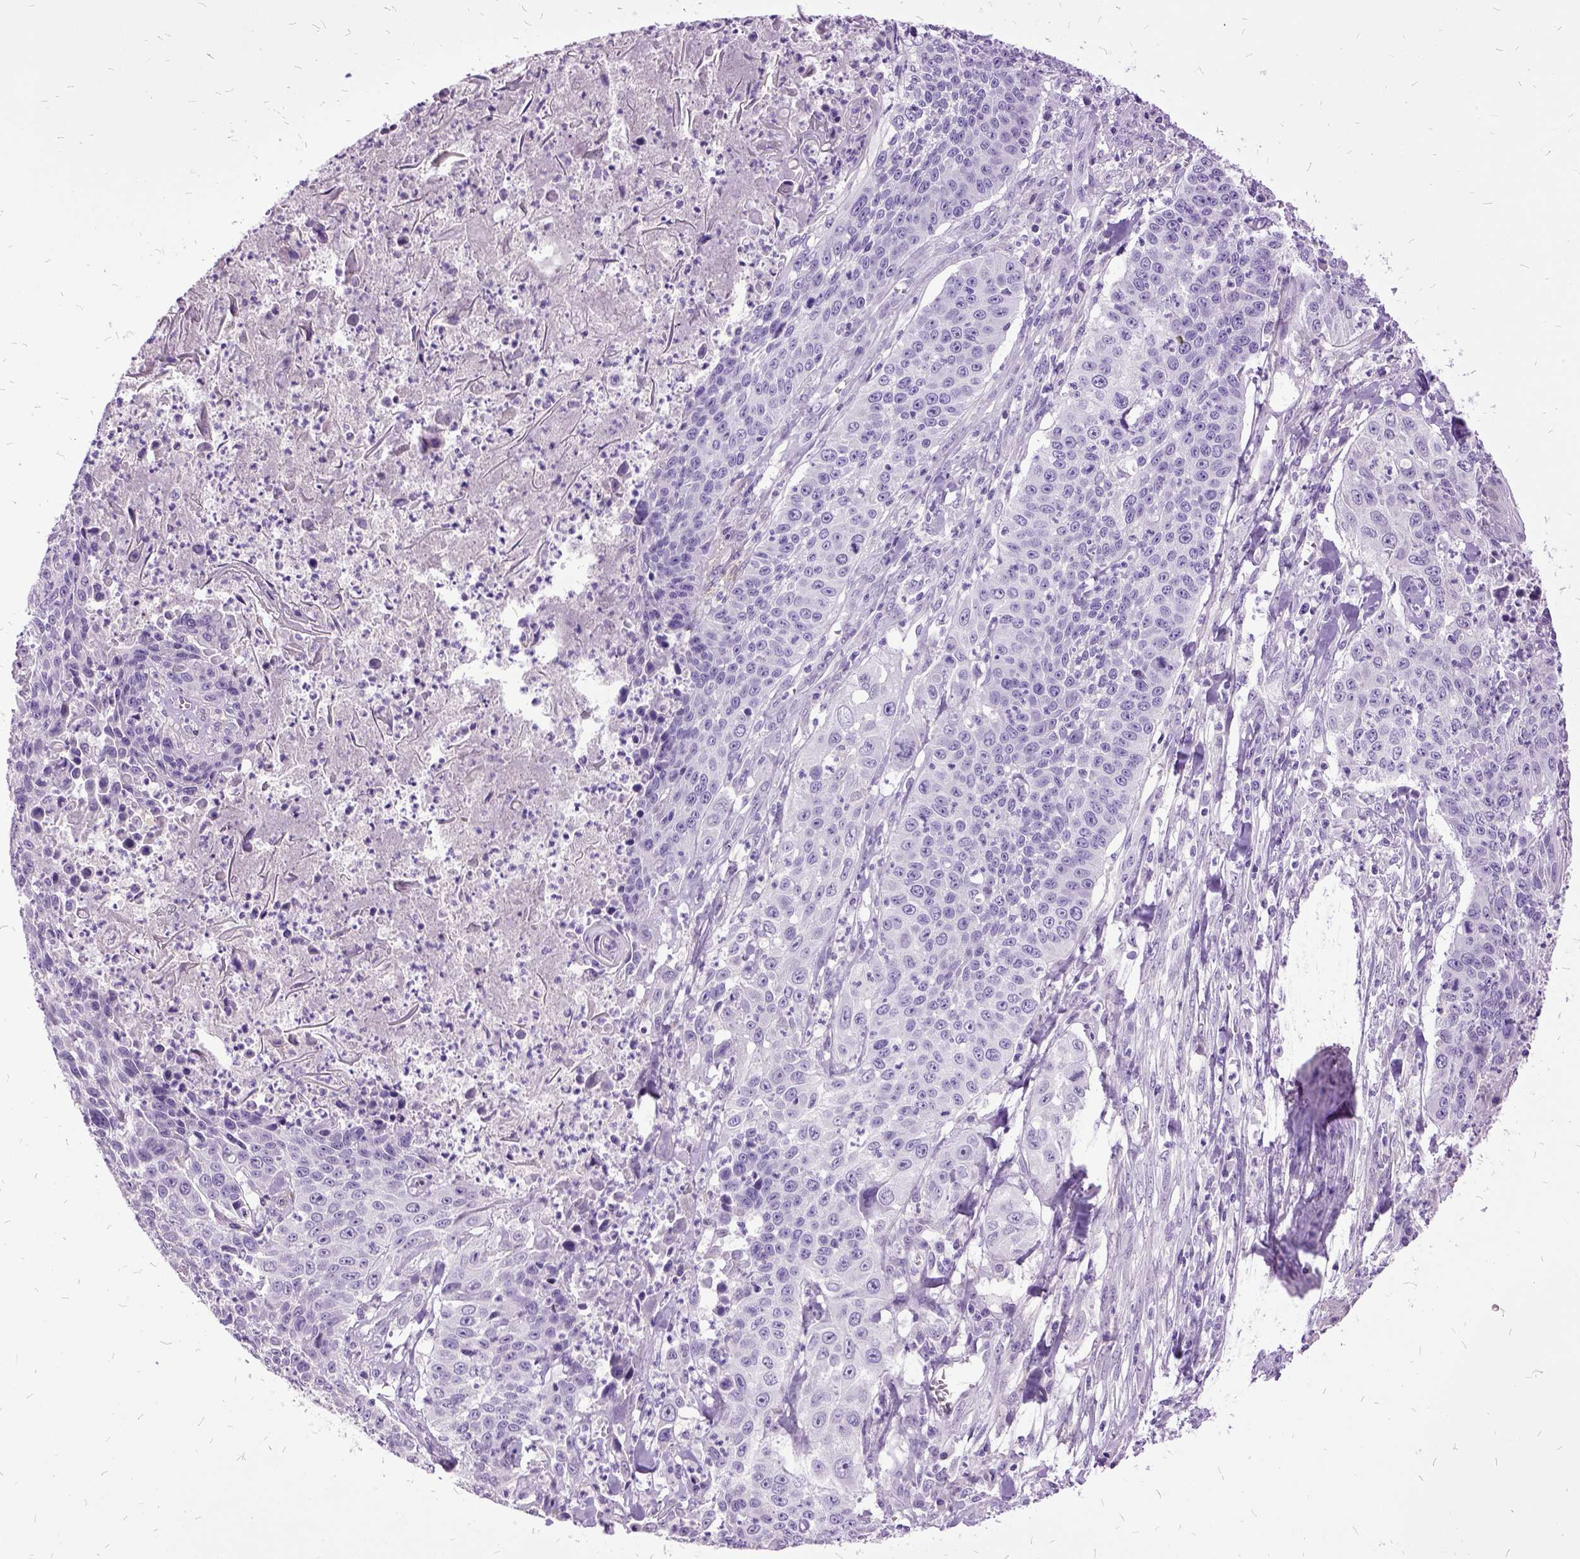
{"staining": {"intensity": "negative", "quantity": "none", "location": "none"}, "tissue": "lung cancer", "cell_type": "Tumor cells", "image_type": "cancer", "snomed": [{"axis": "morphology", "description": "Squamous cell carcinoma, NOS"}, {"axis": "morphology", "description": "Squamous cell carcinoma, metastatic, NOS"}, {"axis": "topography", "description": "Lung"}, {"axis": "topography", "description": "Pleura, NOS"}], "caption": "The image demonstrates no staining of tumor cells in squamous cell carcinoma (lung).", "gene": "MME", "patient": {"sex": "male", "age": 72}}